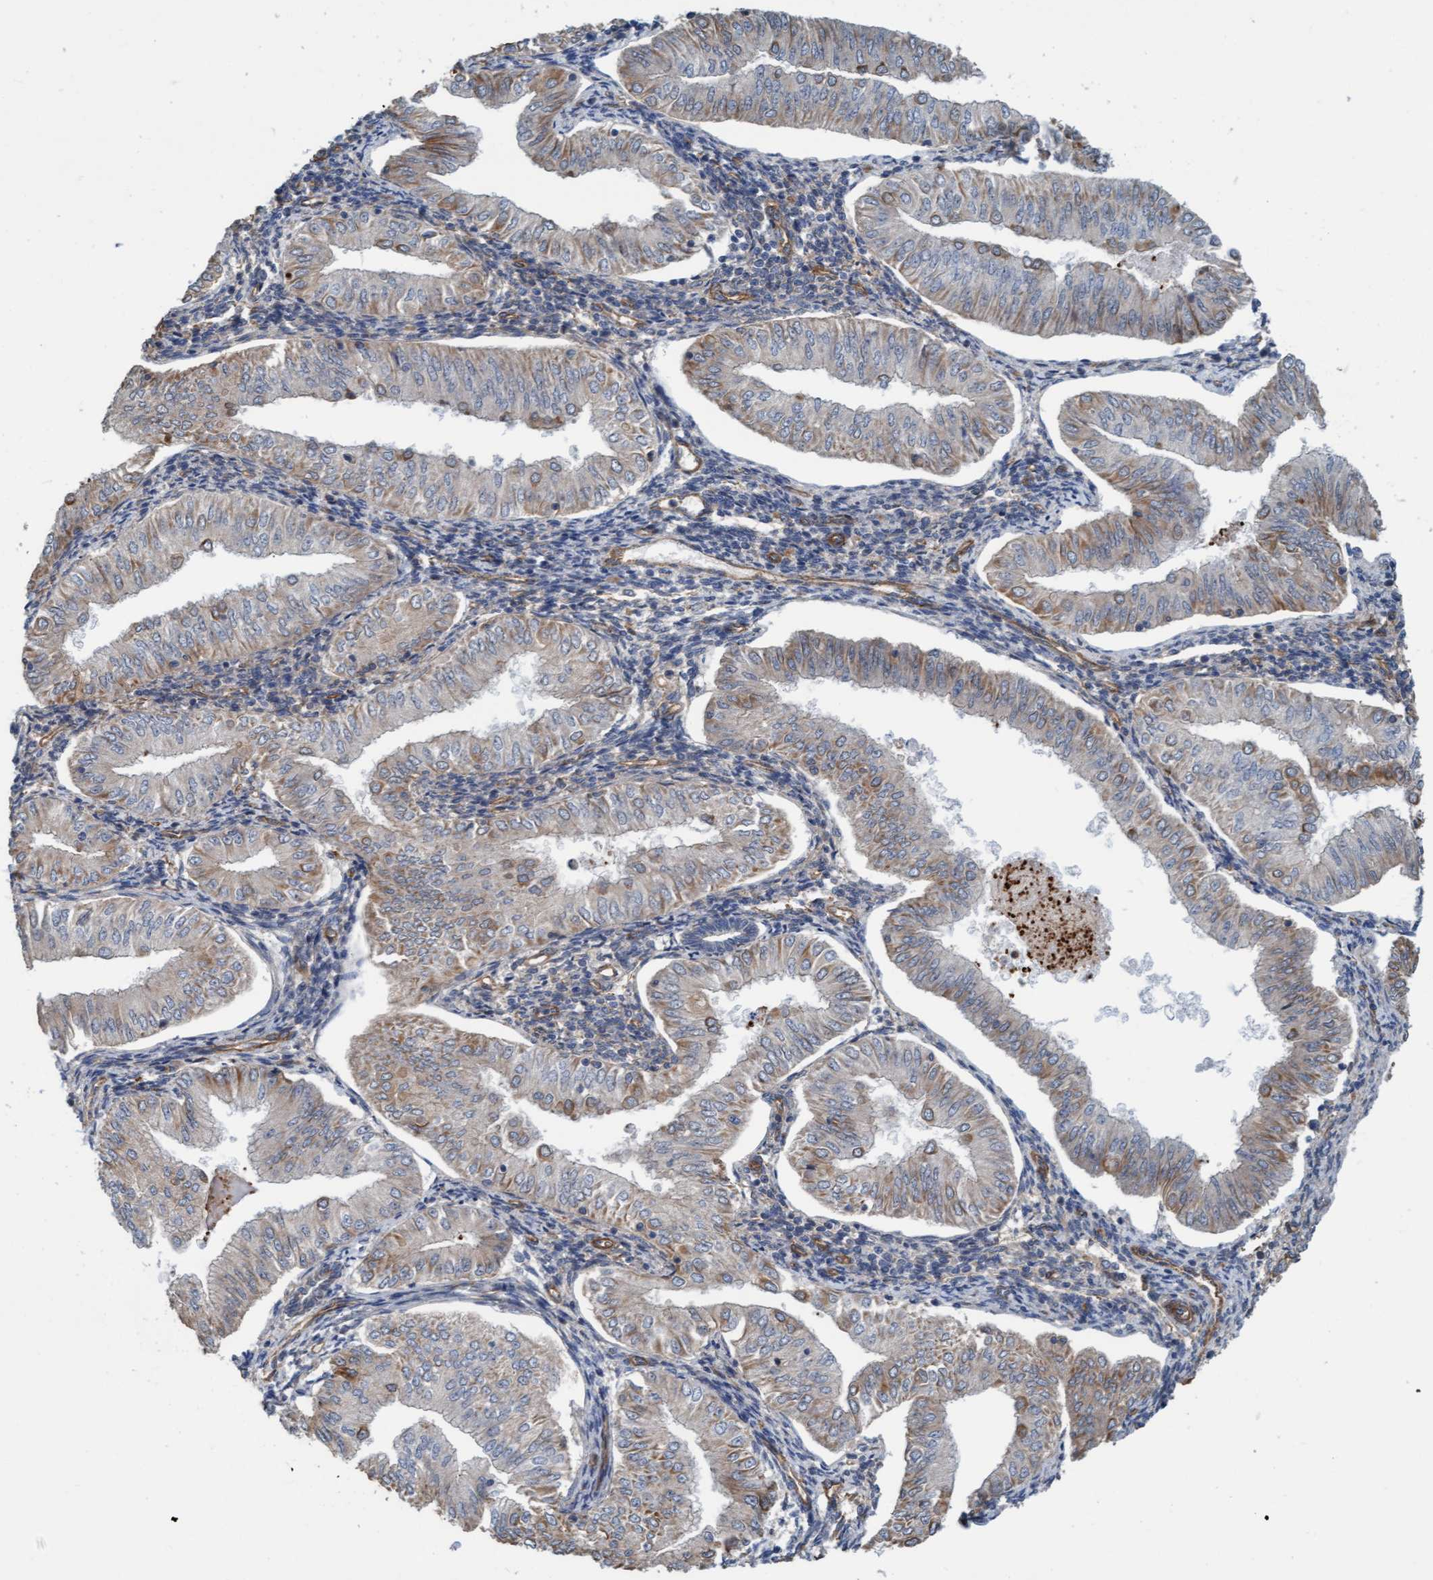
{"staining": {"intensity": "weak", "quantity": "25%-75%", "location": "cytoplasmic/membranous"}, "tissue": "endometrial cancer", "cell_type": "Tumor cells", "image_type": "cancer", "snomed": [{"axis": "morphology", "description": "Normal tissue, NOS"}, {"axis": "morphology", "description": "Adenocarcinoma, NOS"}, {"axis": "topography", "description": "Endometrium"}], "caption": "Immunohistochemical staining of human adenocarcinoma (endometrial) exhibits low levels of weak cytoplasmic/membranous staining in approximately 25%-75% of tumor cells.", "gene": "STXBP4", "patient": {"sex": "female", "age": 53}}